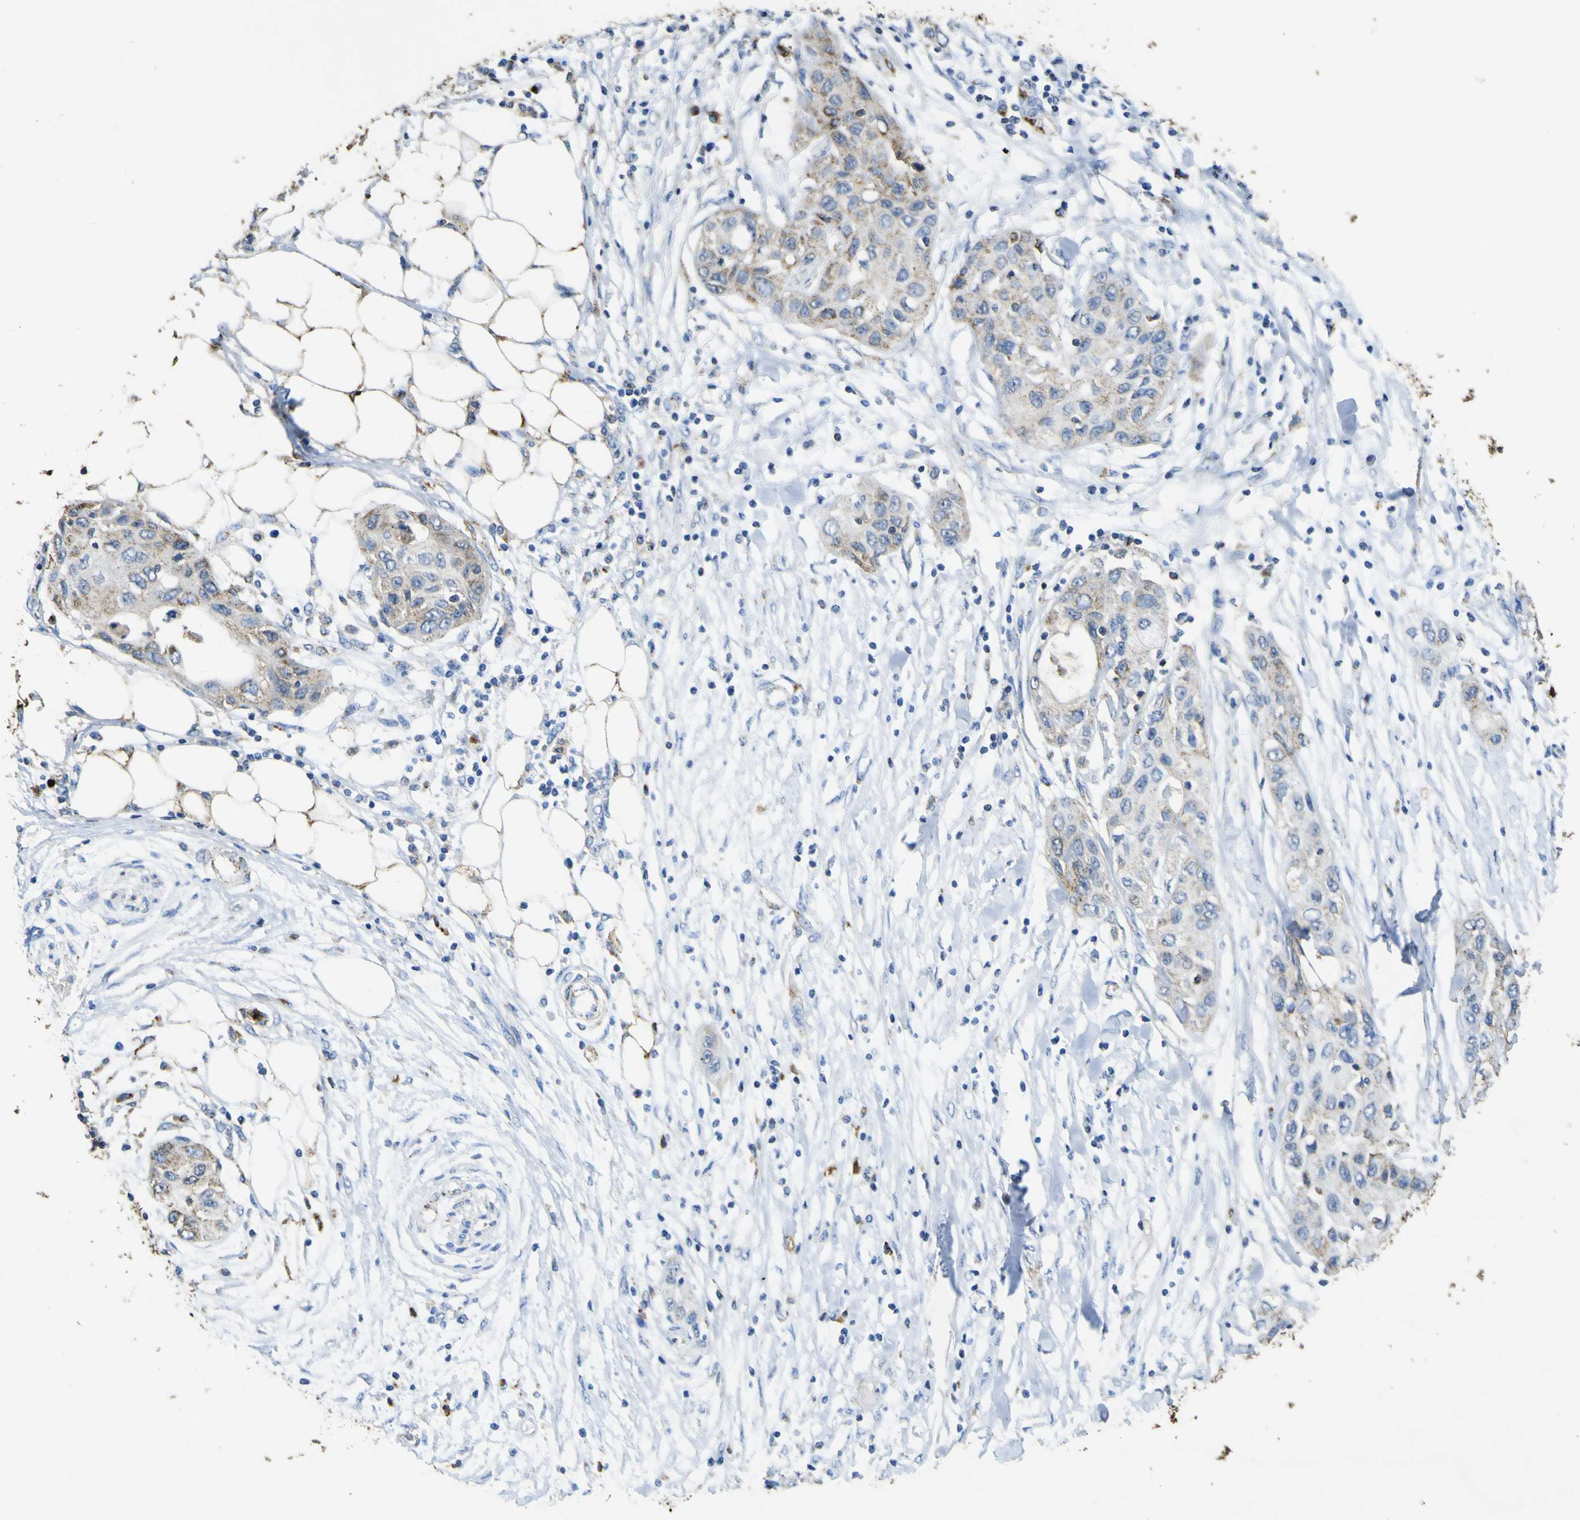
{"staining": {"intensity": "moderate", "quantity": "25%-75%", "location": "cytoplasmic/membranous"}, "tissue": "pancreatic cancer", "cell_type": "Tumor cells", "image_type": "cancer", "snomed": [{"axis": "morphology", "description": "Adenocarcinoma, NOS"}, {"axis": "topography", "description": "Pancreas"}], "caption": "A brown stain labels moderate cytoplasmic/membranous positivity of a protein in human pancreatic adenocarcinoma tumor cells.", "gene": "ACSL3", "patient": {"sex": "female", "age": 70}}